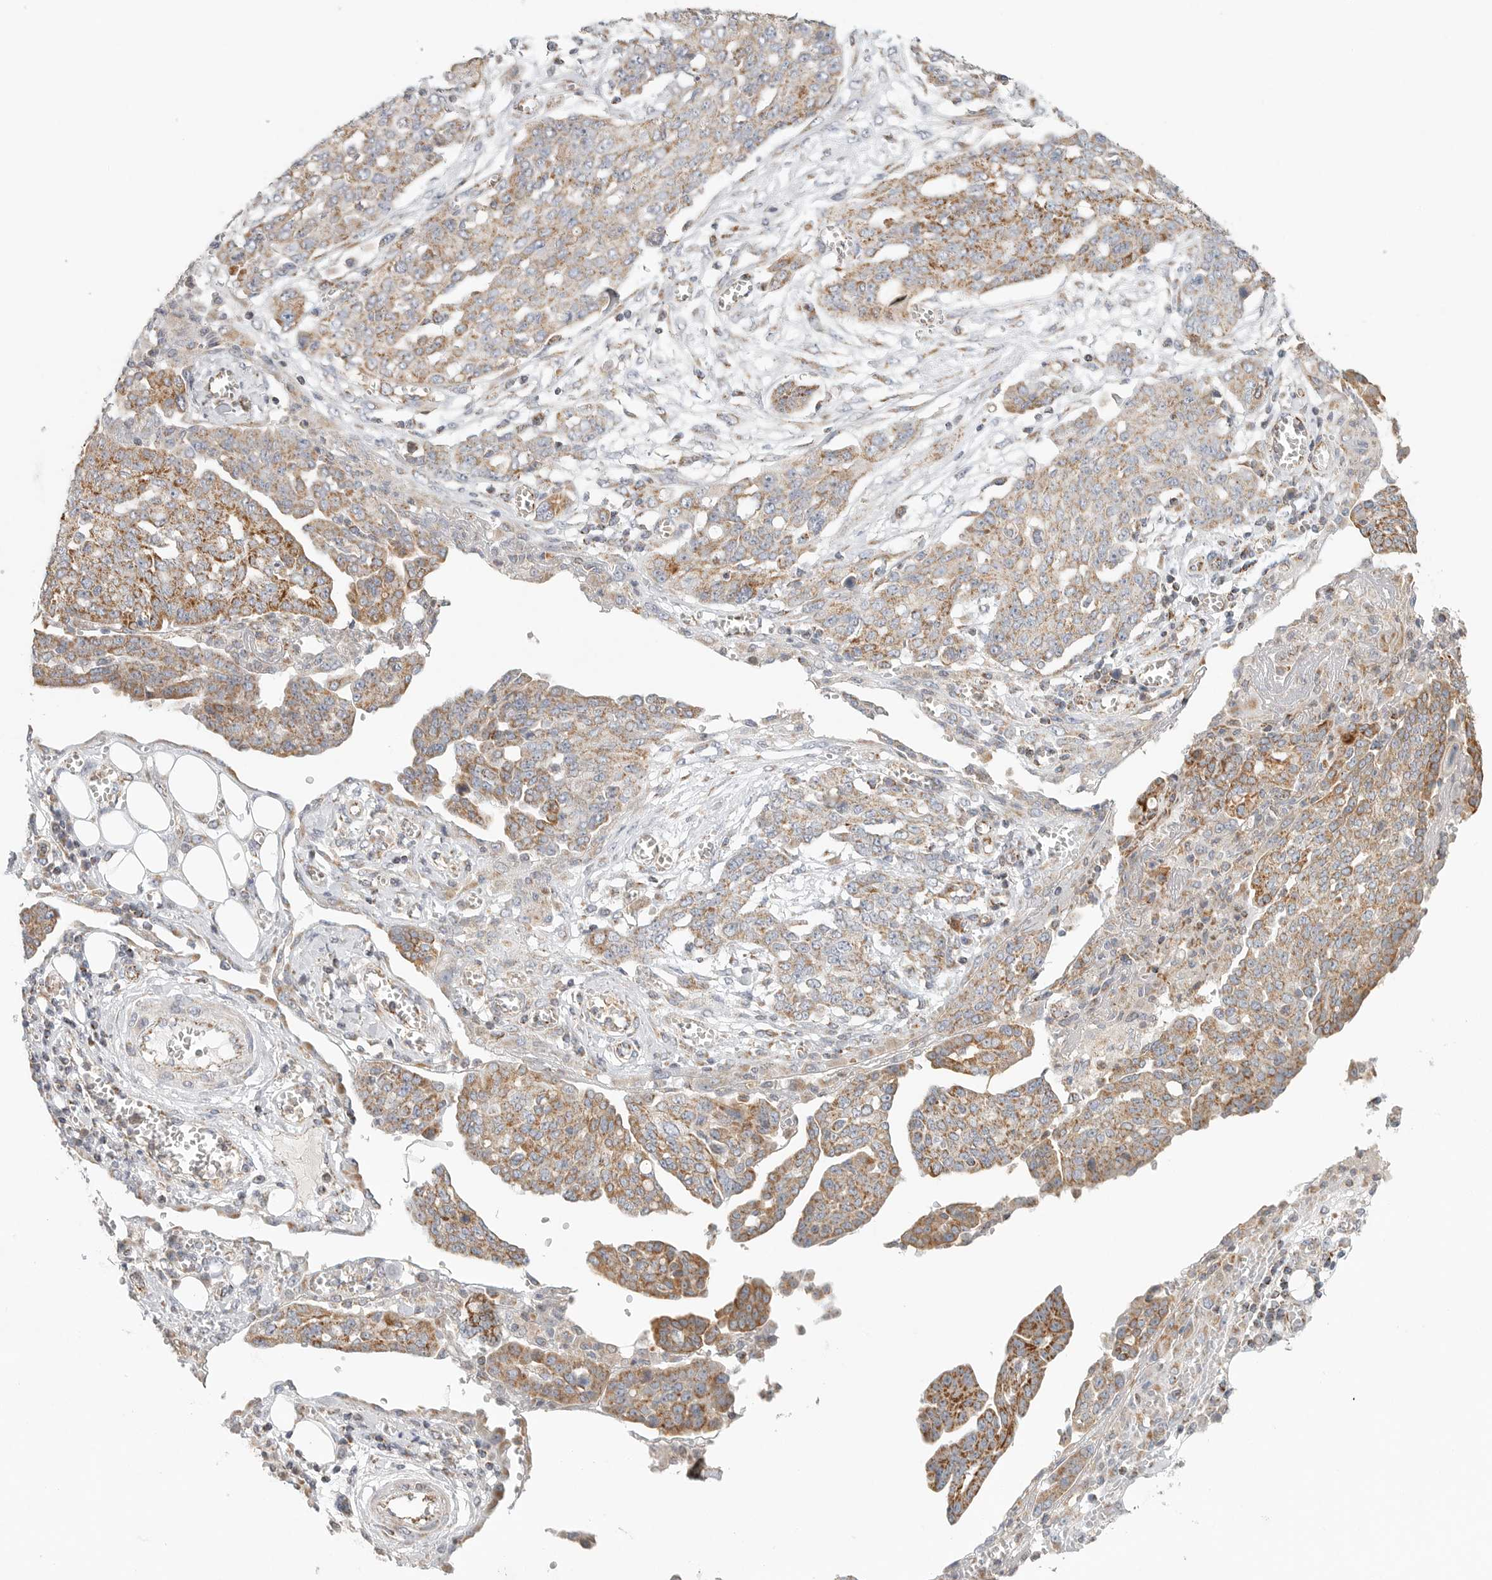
{"staining": {"intensity": "moderate", "quantity": ">75%", "location": "cytoplasmic/membranous"}, "tissue": "ovarian cancer", "cell_type": "Tumor cells", "image_type": "cancer", "snomed": [{"axis": "morphology", "description": "Cystadenocarcinoma, serous, NOS"}, {"axis": "topography", "description": "Soft tissue"}, {"axis": "topography", "description": "Ovary"}], "caption": "There is medium levels of moderate cytoplasmic/membranous positivity in tumor cells of ovarian cancer (serous cystadenocarcinoma), as demonstrated by immunohistochemical staining (brown color).", "gene": "SLC25A26", "patient": {"sex": "female", "age": 57}}